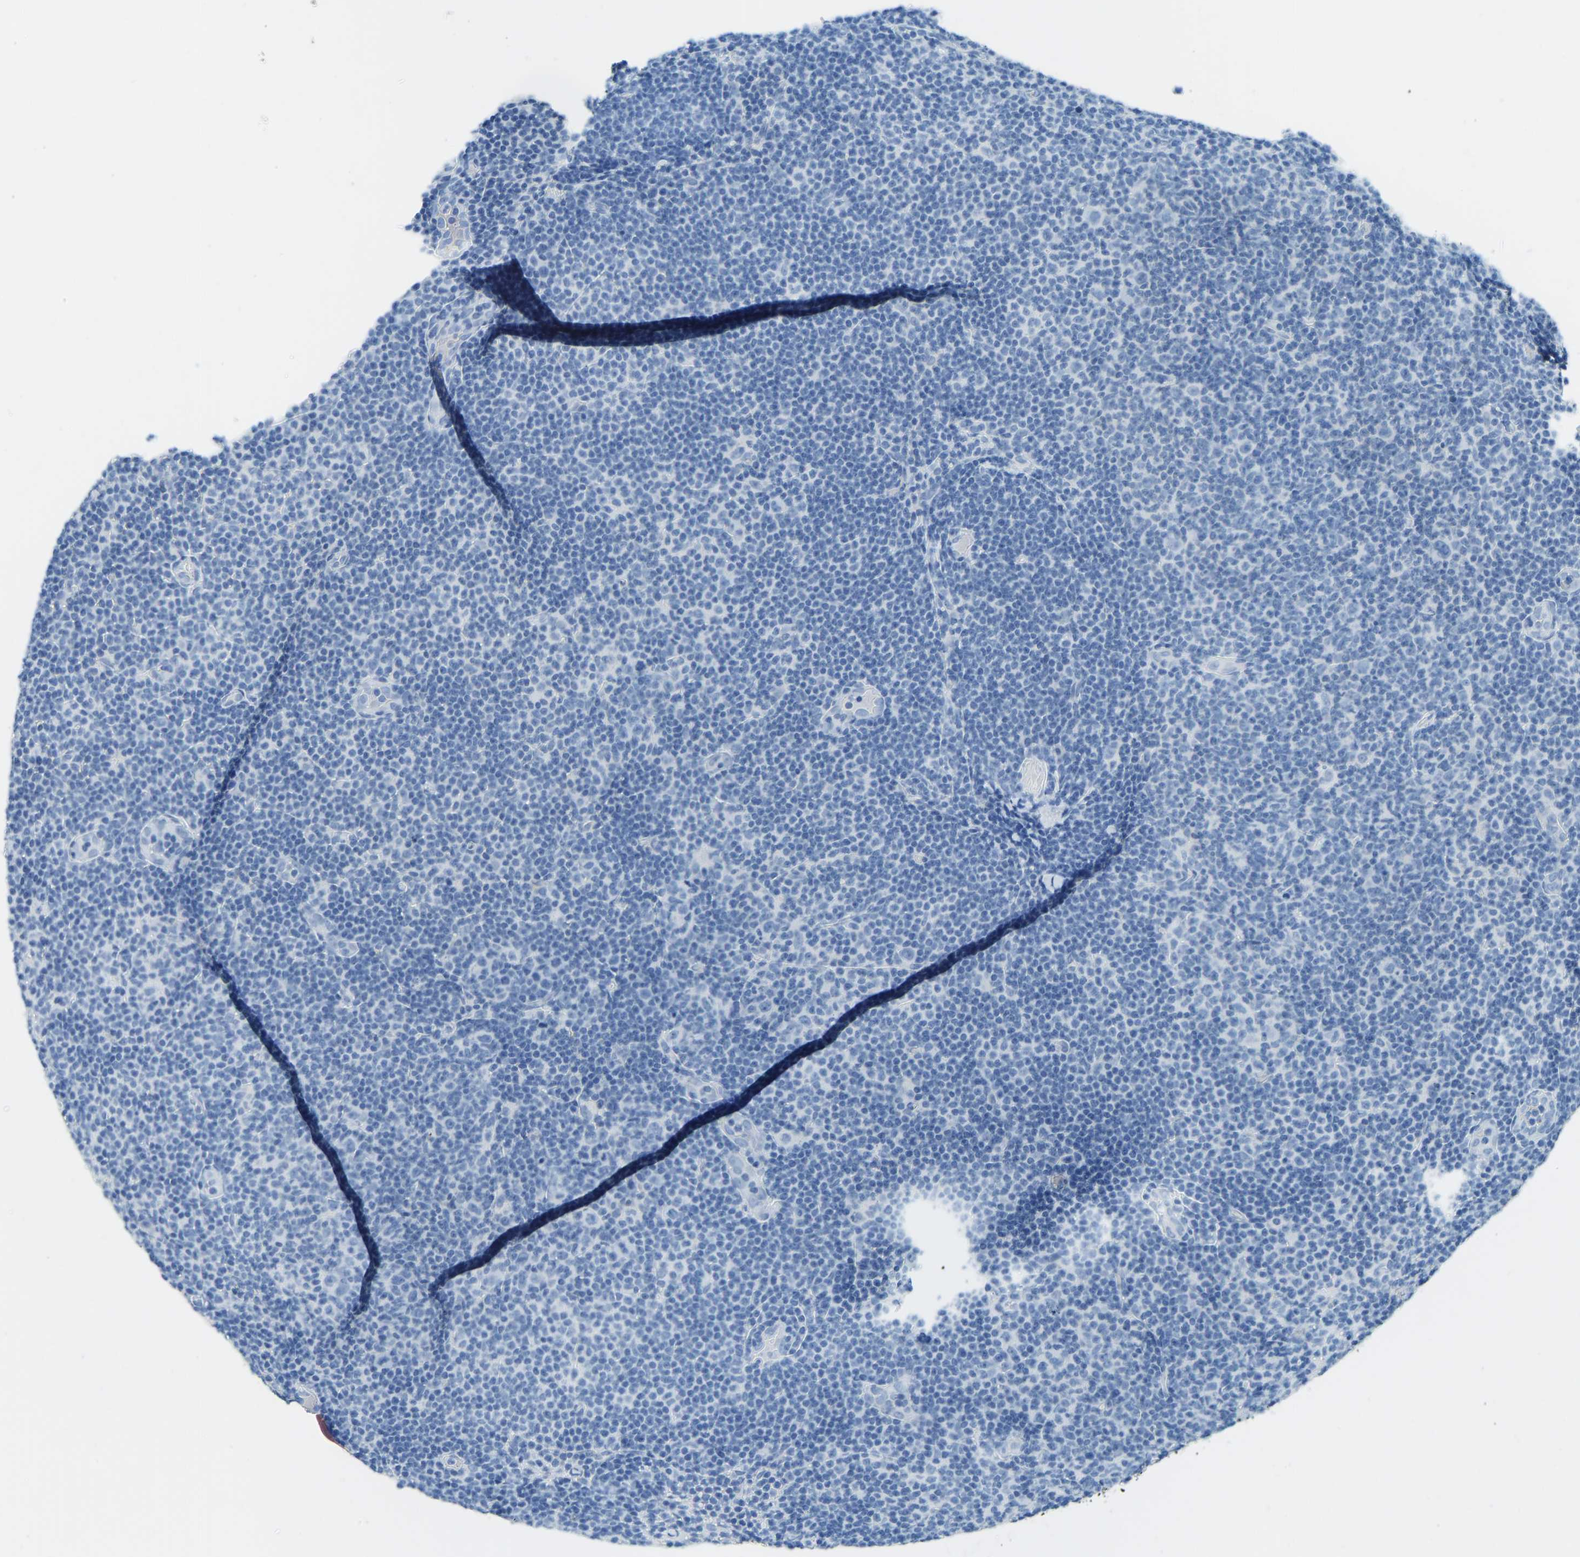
{"staining": {"intensity": "negative", "quantity": "none", "location": "none"}, "tissue": "lymphoma", "cell_type": "Tumor cells", "image_type": "cancer", "snomed": [{"axis": "morphology", "description": "Malignant lymphoma, non-Hodgkin's type, Low grade"}, {"axis": "topography", "description": "Lymph node"}], "caption": "Low-grade malignant lymphoma, non-Hodgkin's type was stained to show a protein in brown. There is no significant staining in tumor cells.", "gene": "ATP1A1", "patient": {"sex": "male", "age": 83}}